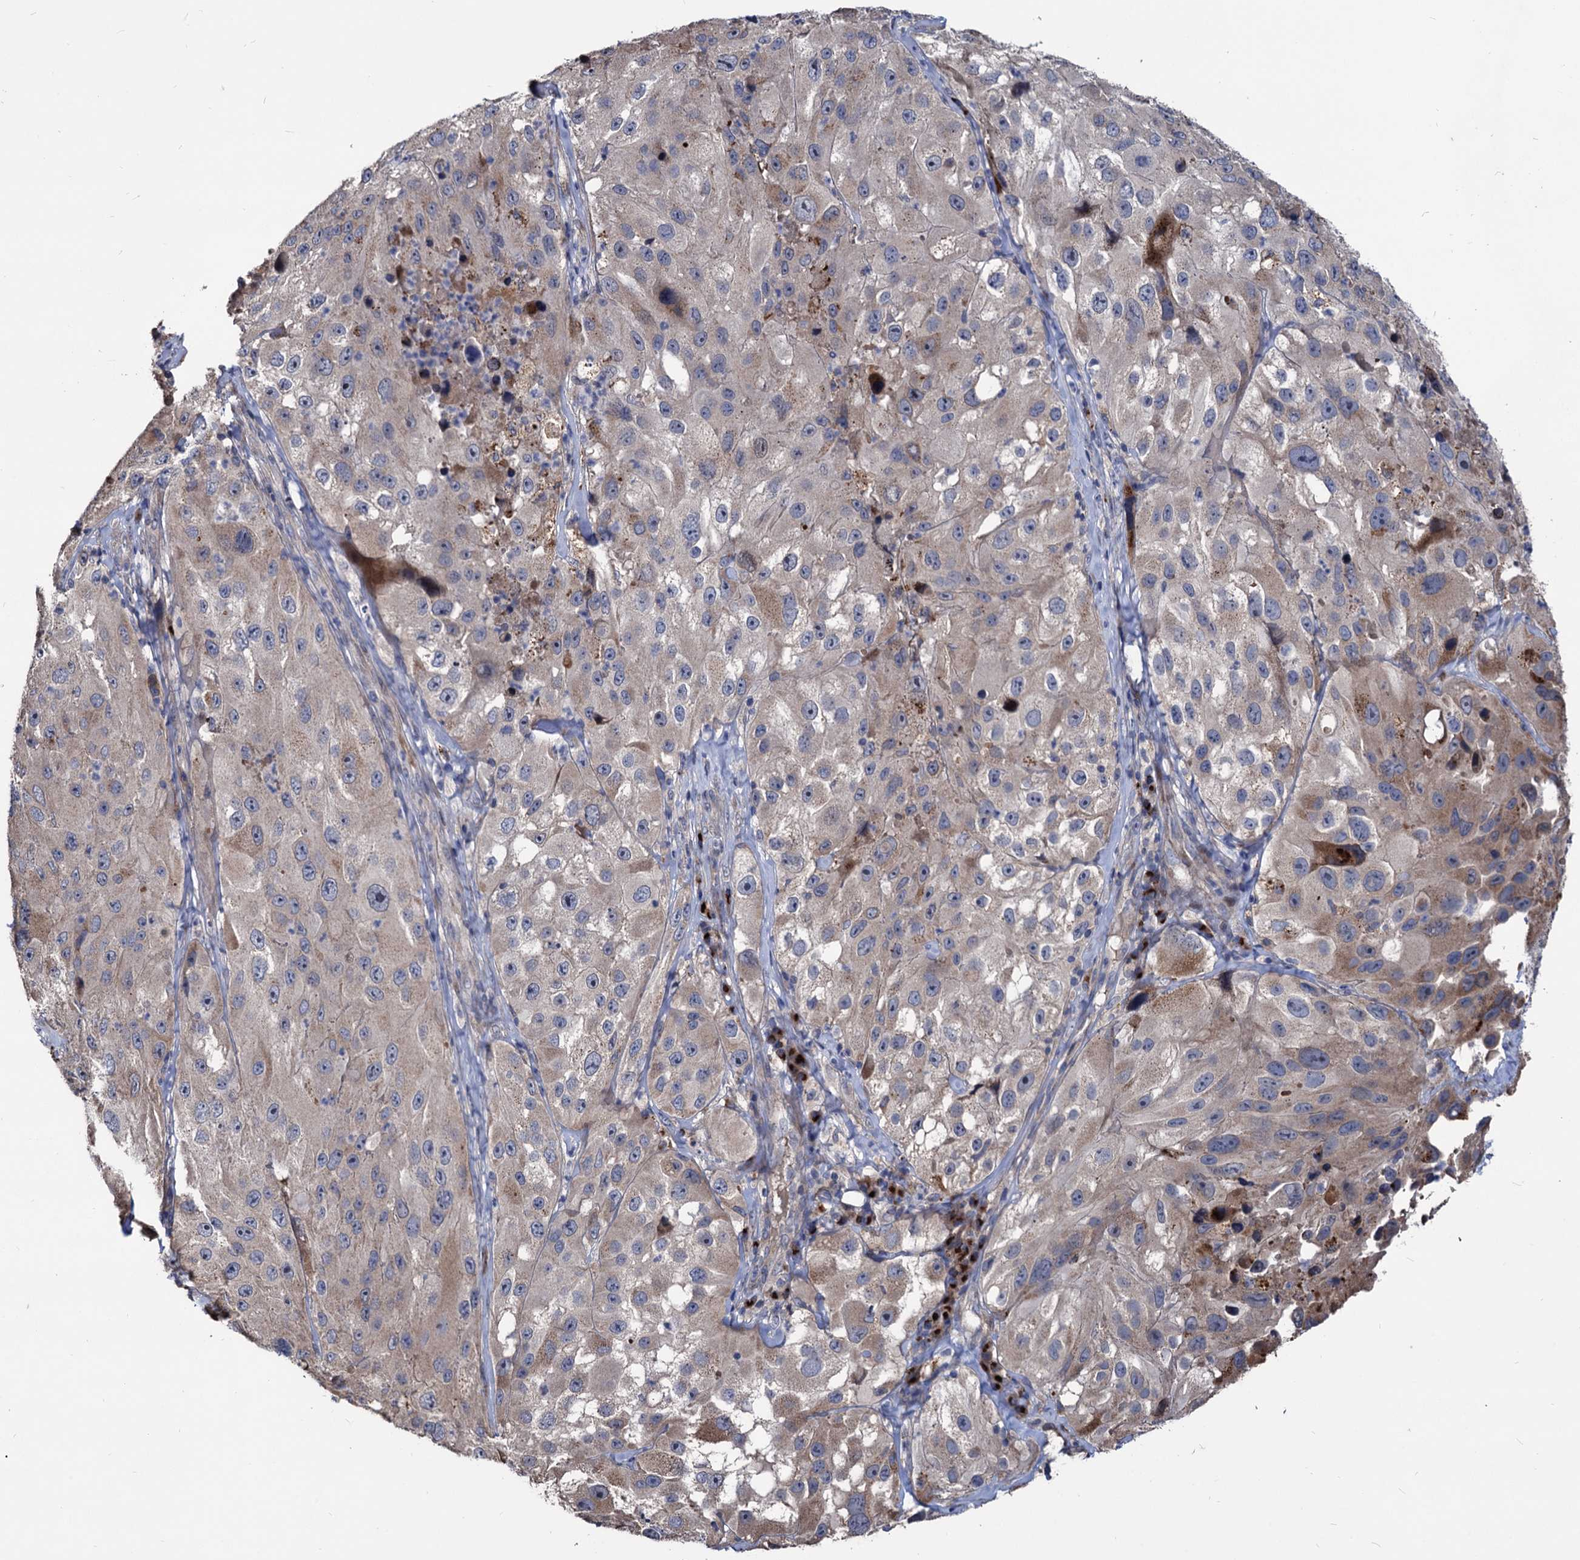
{"staining": {"intensity": "weak", "quantity": "<25%", "location": "cytoplasmic/membranous"}, "tissue": "melanoma", "cell_type": "Tumor cells", "image_type": "cancer", "snomed": [{"axis": "morphology", "description": "Malignant melanoma, Metastatic site"}, {"axis": "topography", "description": "Lymph node"}], "caption": "DAB (3,3'-diaminobenzidine) immunohistochemical staining of human malignant melanoma (metastatic site) exhibits no significant staining in tumor cells.", "gene": "SMAGP", "patient": {"sex": "male", "age": 62}}